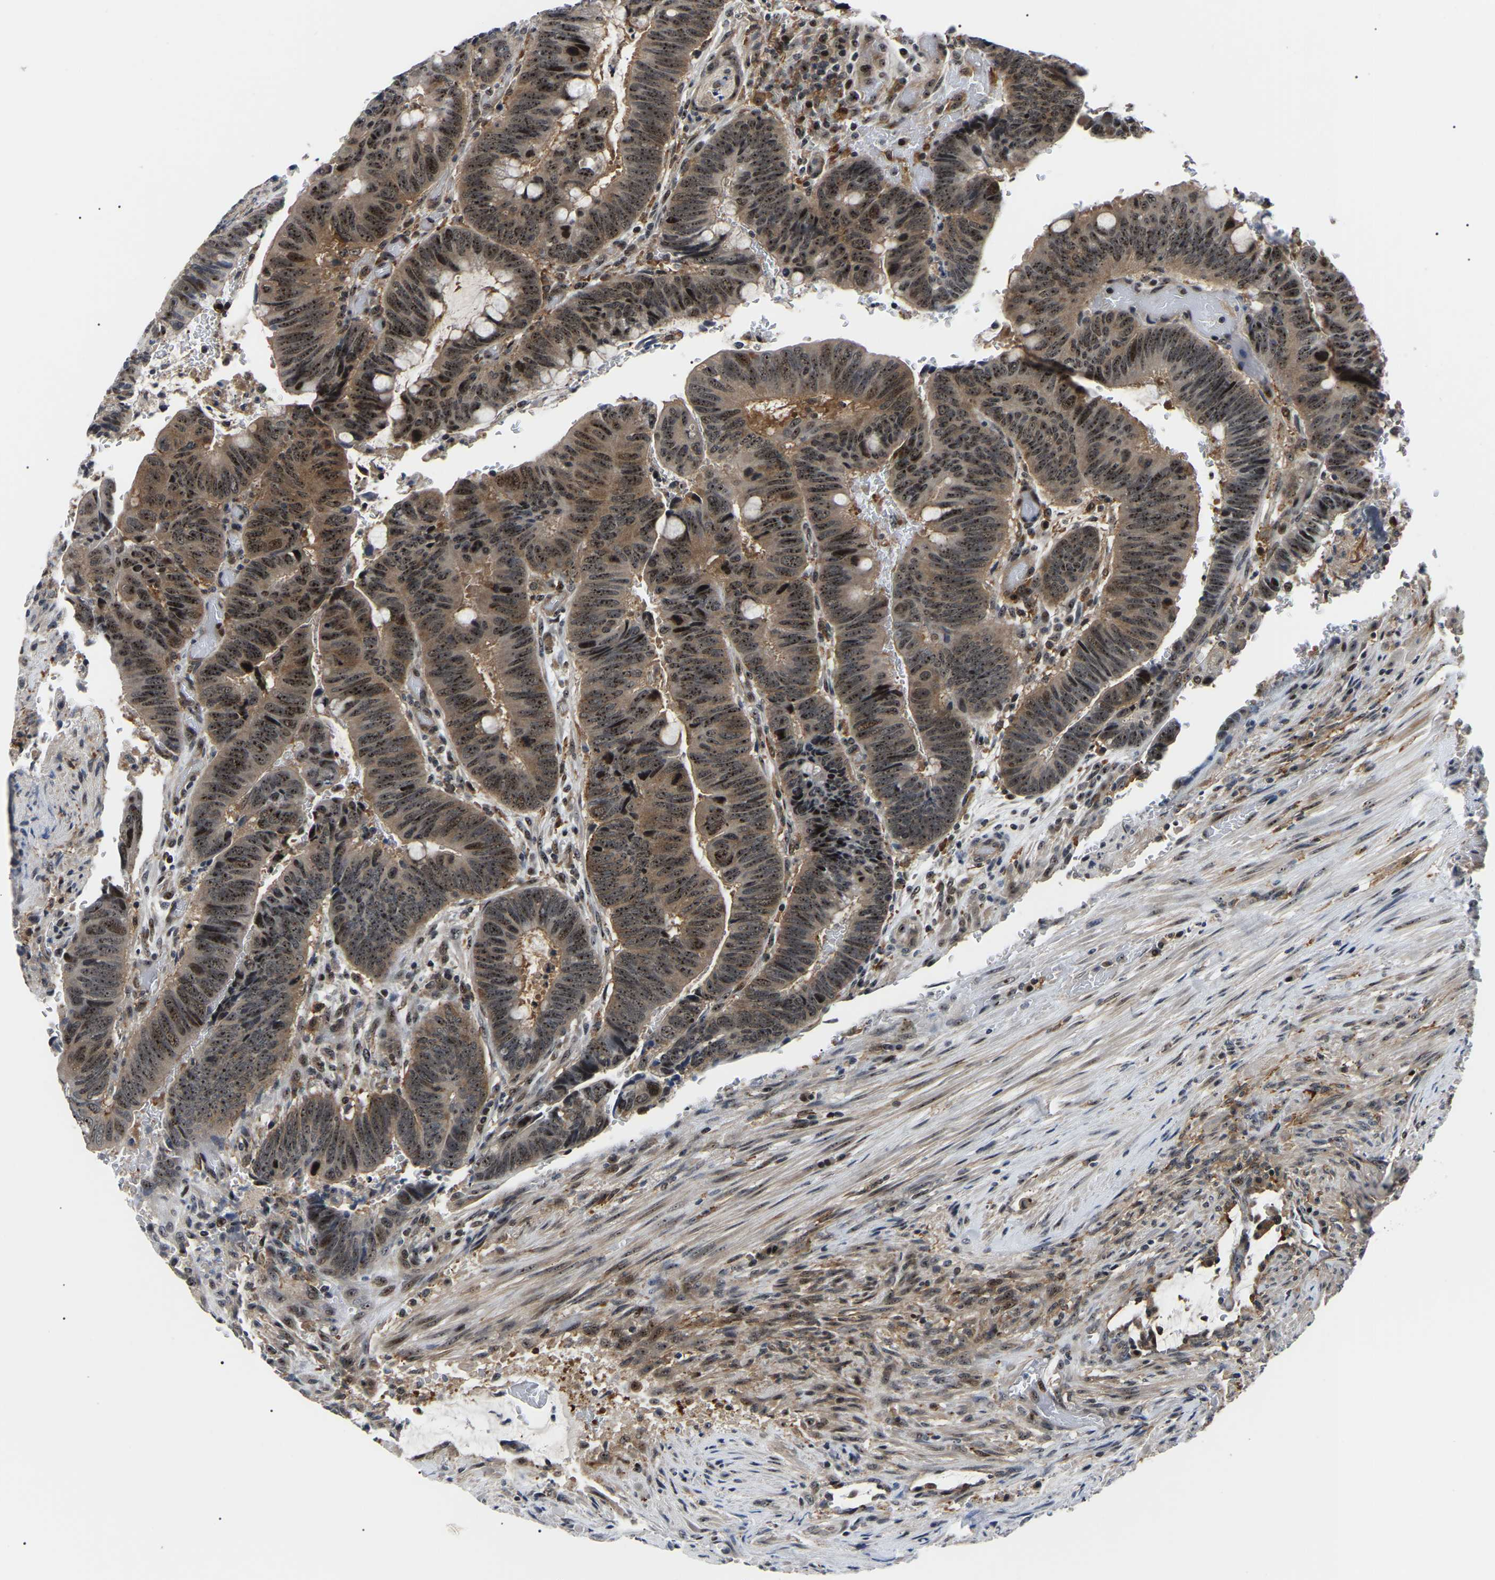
{"staining": {"intensity": "strong", "quantity": ">75%", "location": "cytoplasmic/membranous,nuclear"}, "tissue": "colorectal cancer", "cell_type": "Tumor cells", "image_type": "cancer", "snomed": [{"axis": "morphology", "description": "Normal tissue, NOS"}, {"axis": "morphology", "description": "Adenocarcinoma, NOS"}, {"axis": "topography", "description": "Rectum"}], "caption": "About >75% of tumor cells in human colorectal cancer demonstrate strong cytoplasmic/membranous and nuclear protein staining as visualized by brown immunohistochemical staining.", "gene": "RRP1B", "patient": {"sex": "male", "age": 92}}